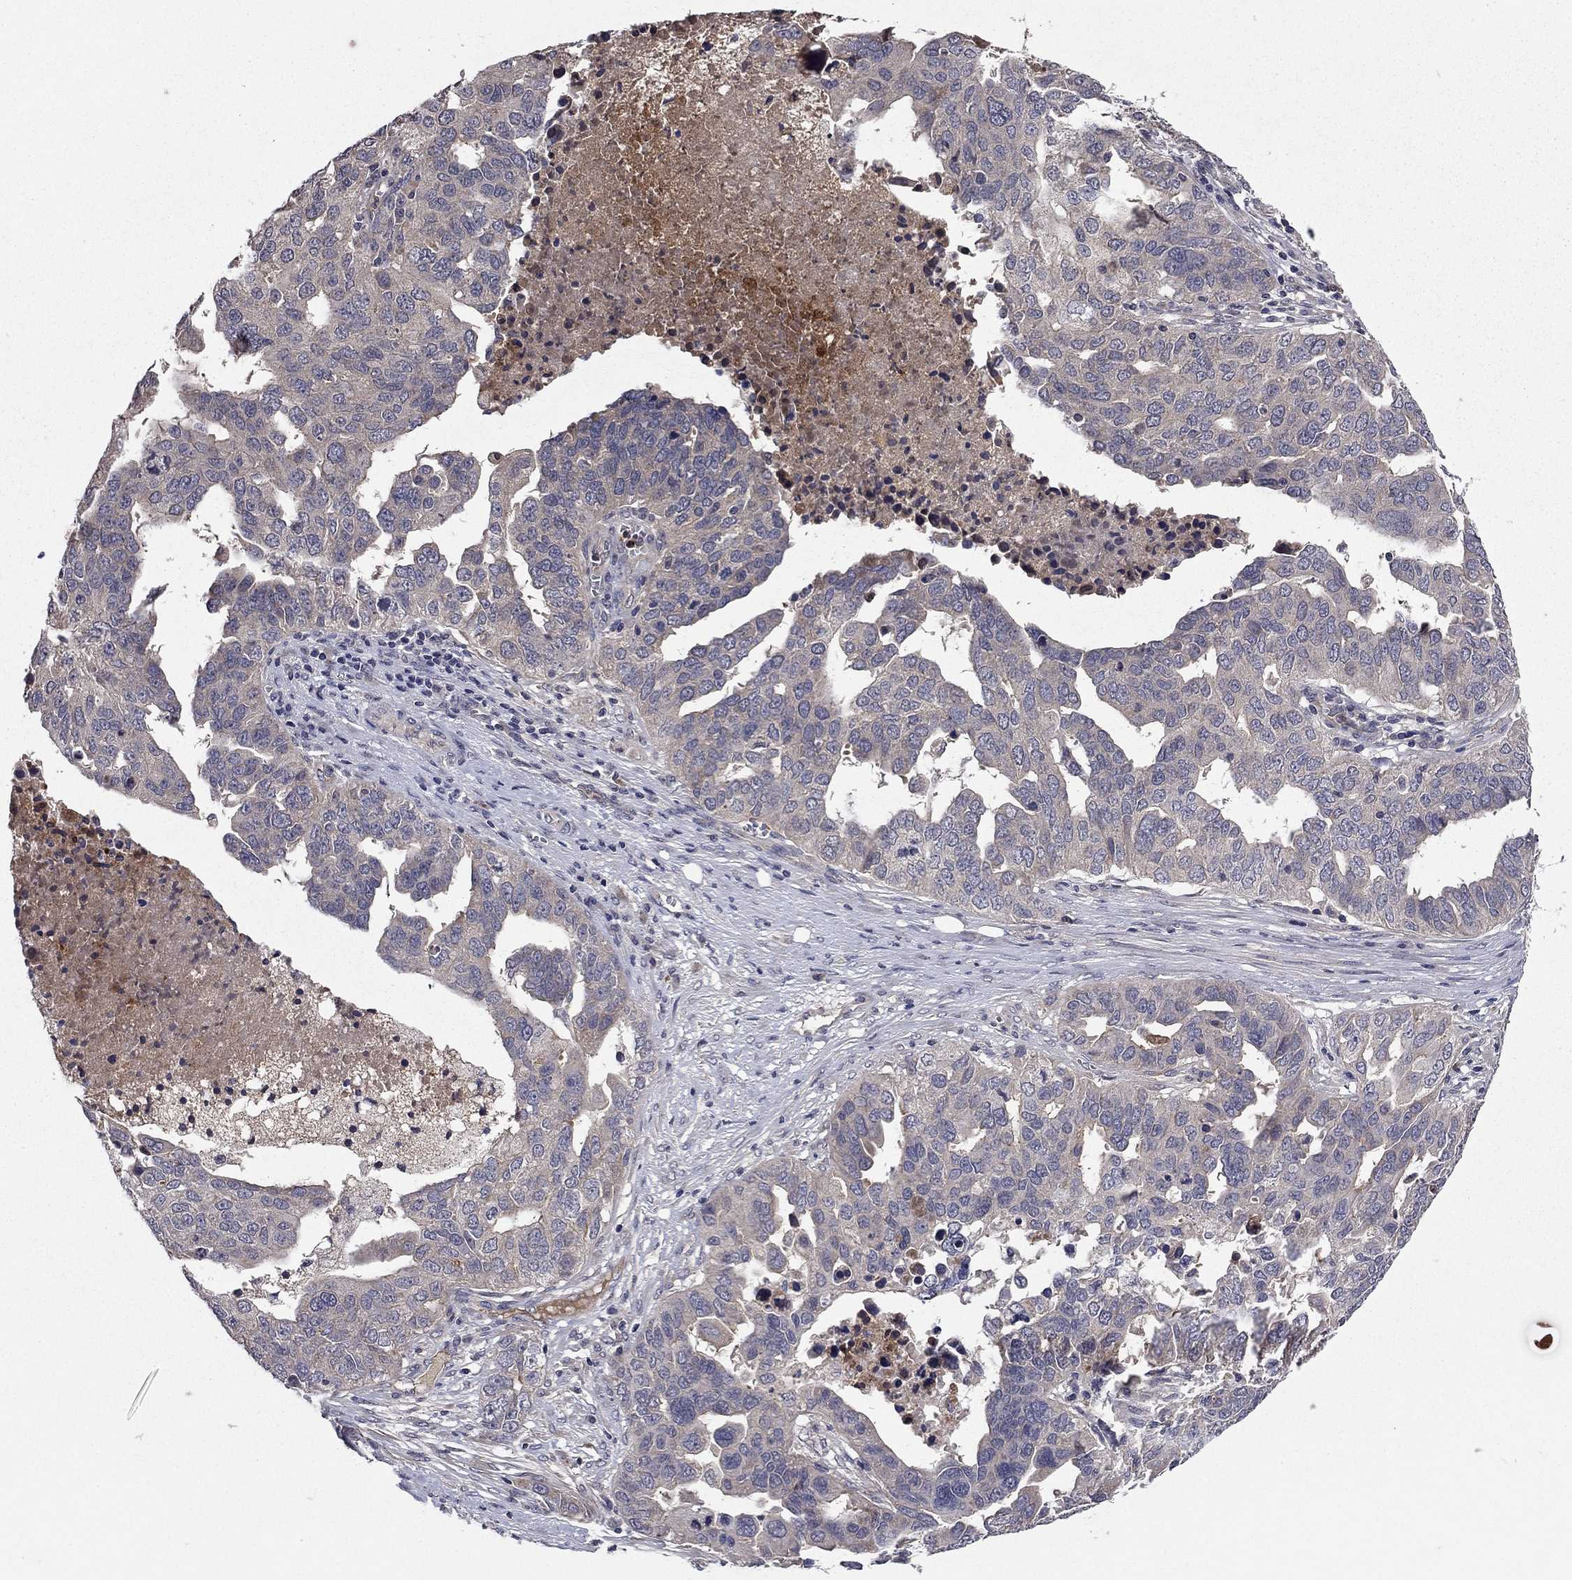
{"staining": {"intensity": "negative", "quantity": "none", "location": "none"}, "tissue": "ovarian cancer", "cell_type": "Tumor cells", "image_type": "cancer", "snomed": [{"axis": "morphology", "description": "Carcinoma, endometroid"}, {"axis": "topography", "description": "Soft tissue"}, {"axis": "topography", "description": "Ovary"}], "caption": "Immunohistochemistry (IHC) of ovarian cancer (endometroid carcinoma) demonstrates no staining in tumor cells. (DAB (3,3'-diaminobenzidine) IHC with hematoxylin counter stain).", "gene": "PROS1", "patient": {"sex": "female", "age": 52}}